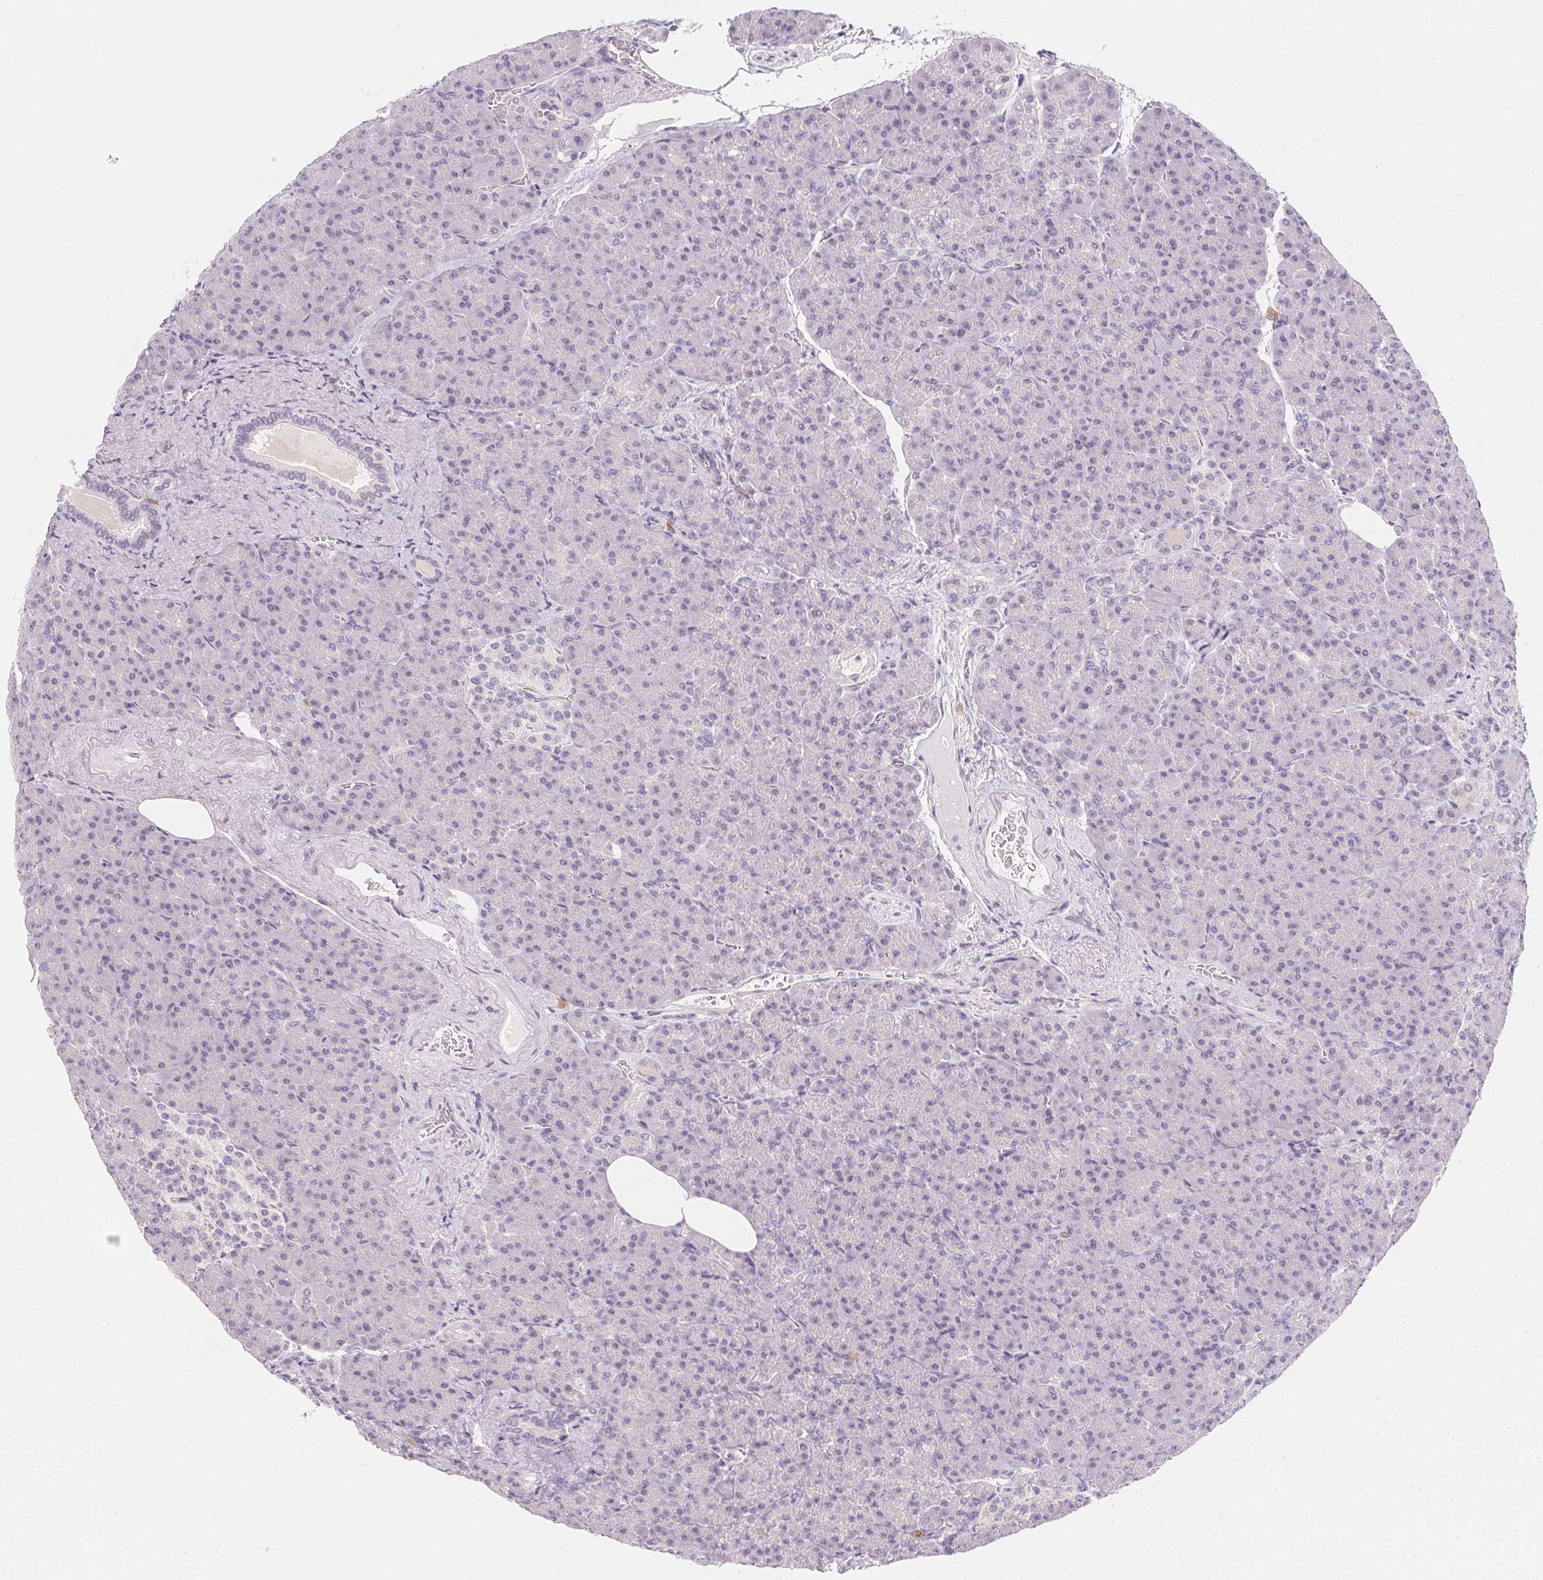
{"staining": {"intensity": "negative", "quantity": "none", "location": "none"}, "tissue": "pancreas", "cell_type": "Exocrine glandular cells", "image_type": "normal", "snomed": [{"axis": "morphology", "description": "Normal tissue, NOS"}, {"axis": "topography", "description": "Pancreas"}], "caption": "This is an immunohistochemistry (IHC) image of benign pancreas. There is no expression in exocrine glandular cells.", "gene": "MORC1", "patient": {"sex": "female", "age": 74}}